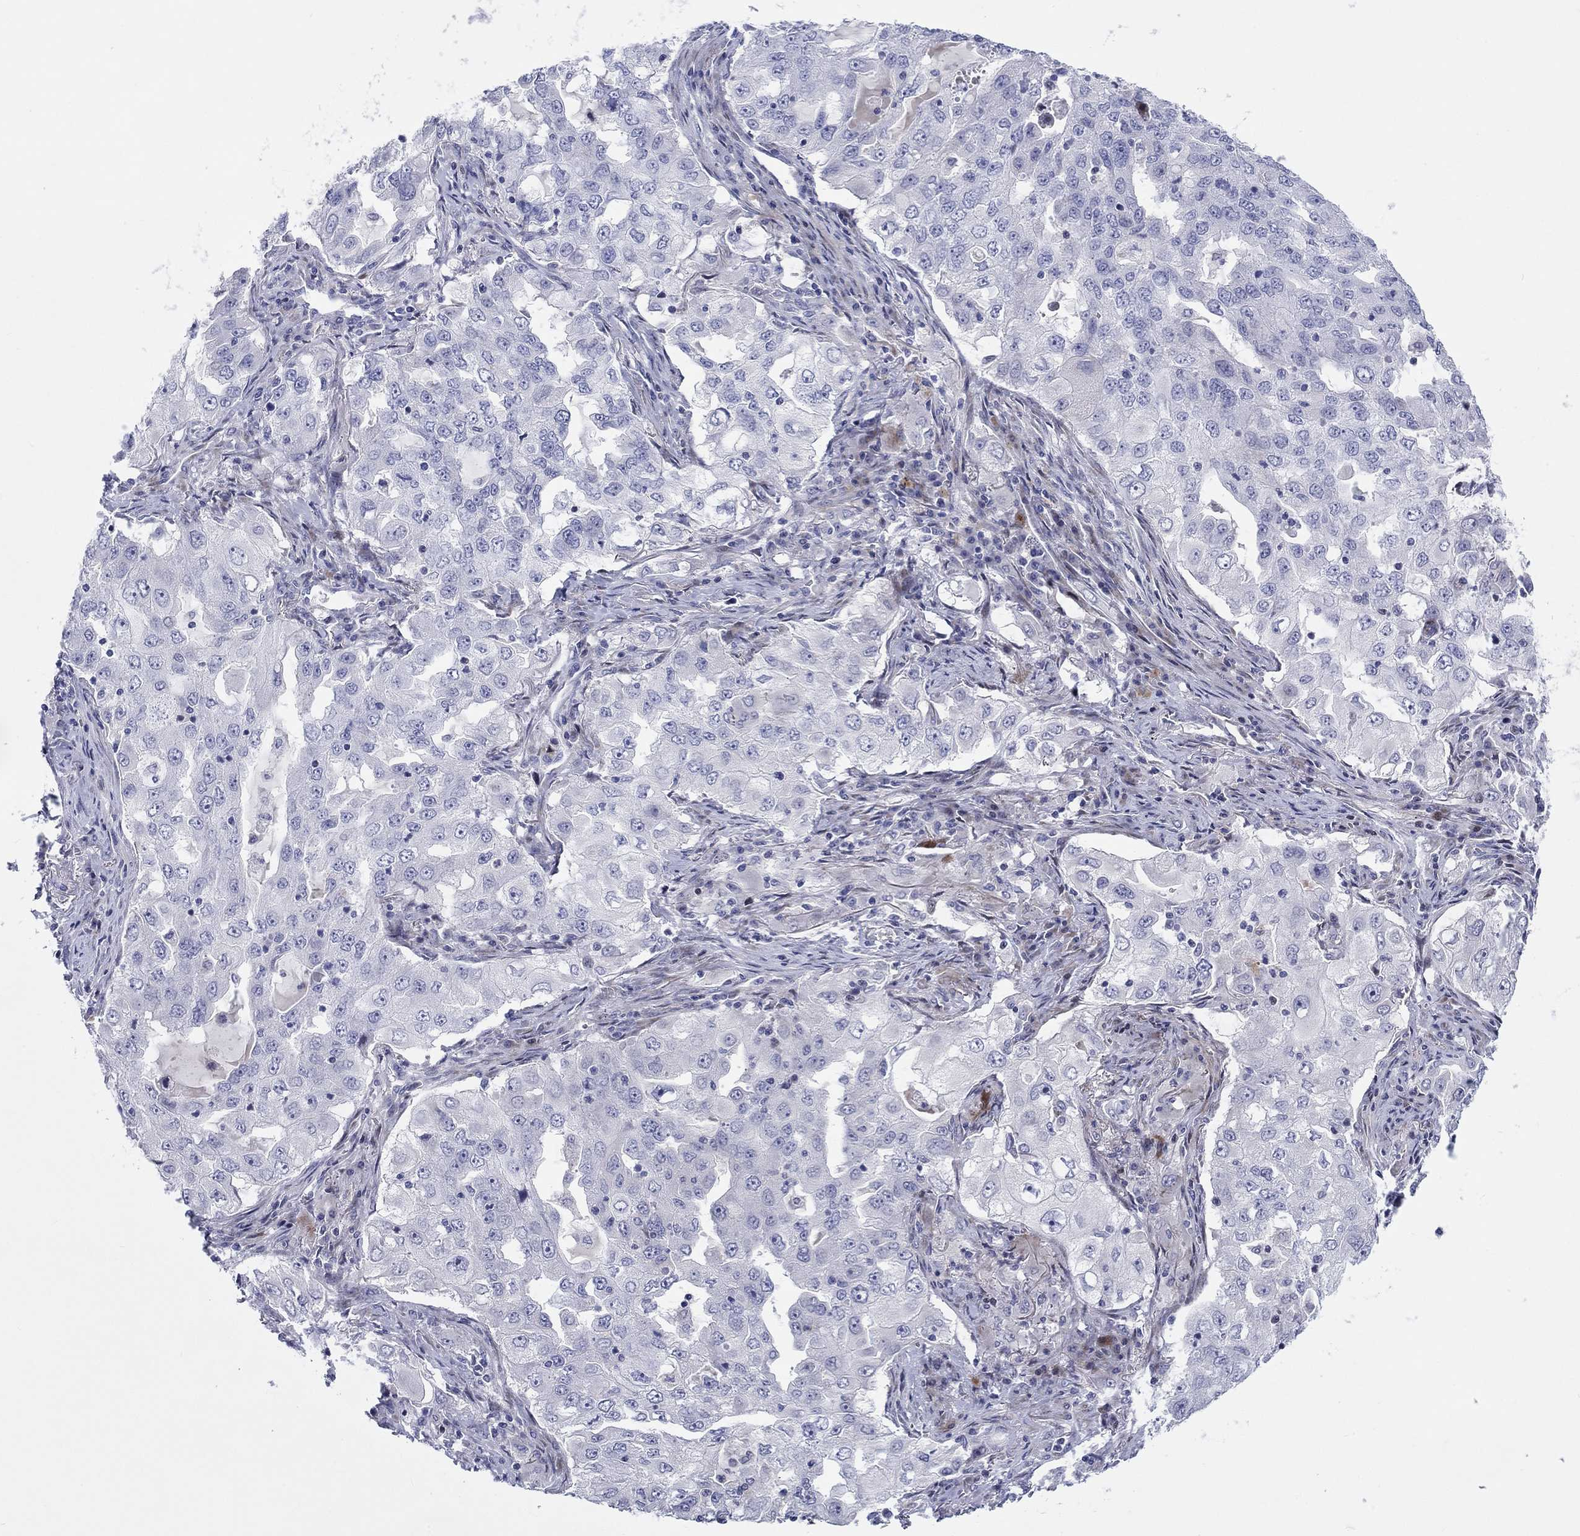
{"staining": {"intensity": "negative", "quantity": "none", "location": "none"}, "tissue": "lung cancer", "cell_type": "Tumor cells", "image_type": "cancer", "snomed": [{"axis": "morphology", "description": "Adenocarcinoma, NOS"}, {"axis": "topography", "description": "Lung"}], "caption": "There is no significant positivity in tumor cells of lung cancer (adenocarcinoma). Brightfield microscopy of IHC stained with DAB (3,3'-diaminobenzidine) (brown) and hematoxylin (blue), captured at high magnification.", "gene": "ARHGAP36", "patient": {"sex": "female", "age": 61}}